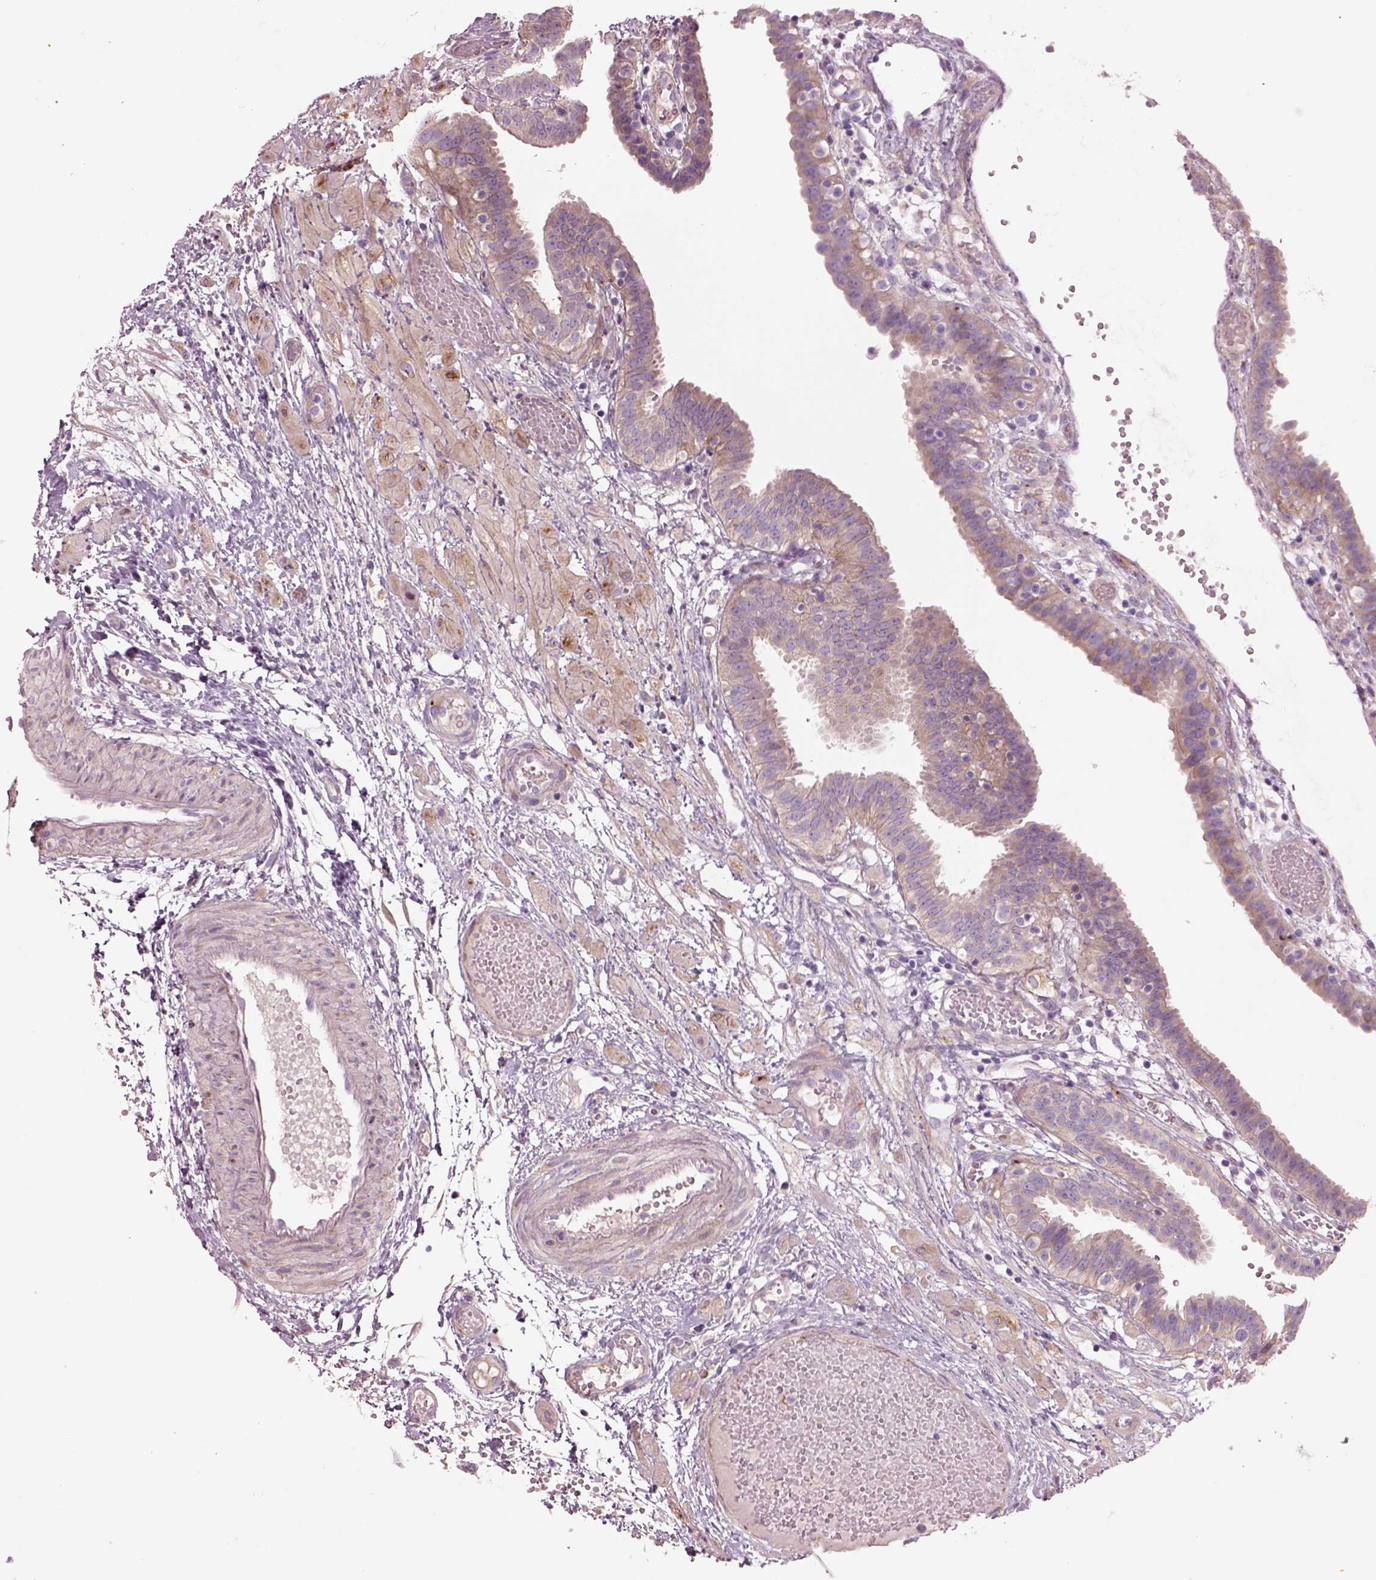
{"staining": {"intensity": "weak", "quantity": ">75%", "location": "cytoplasmic/membranous"}, "tissue": "fallopian tube", "cell_type": "Glandular cells", "image_type": "normal", "snomed": [{"axis": "morphology", "description": "Normal tissue, NOS"}, {"axis": "topography", "description": "Fallopian tube"}], "caption": "Immunohistochemistry (IHC) photomicrograph of unremarkable human fallopian tube stained for a protein (brown), which exhibits low levels of weak cytoplasmic/membranous expression in approximately >75% of glandular cells.", "gene": "PLPP7", "patient": {"sex": "female", "age": 37}}